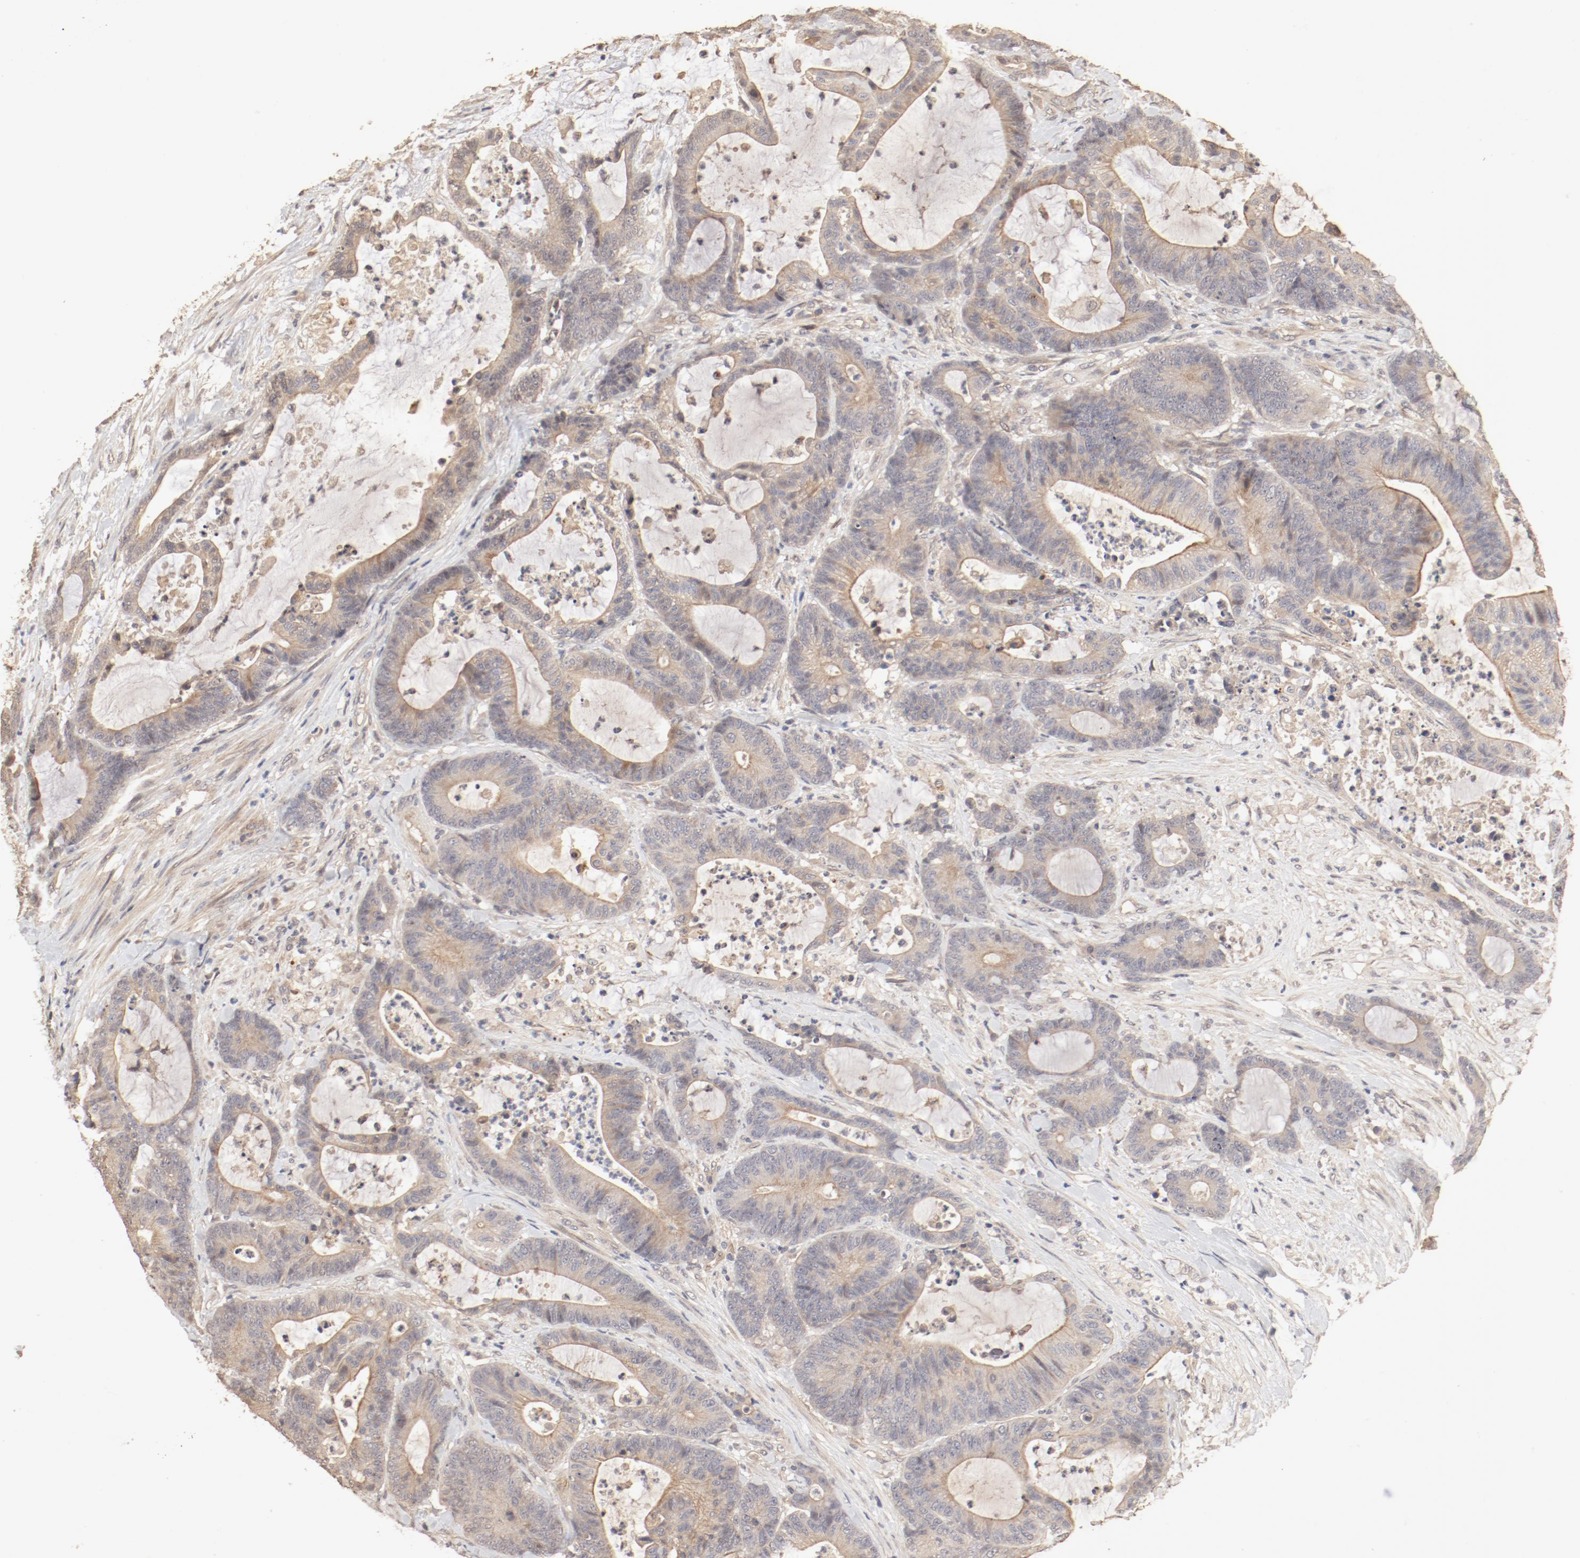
{"staining": {"intensity": "moderate", "quantity": ">75%", "location": "cytoplasmic/membranous"}, "tissue": "colorectal cancer", "cell_type": "Tumor cells", "image_type": "cancer", "snomed": [{"axis": "morphology", "description": "Adenocarcinoma, NOS"}, {"axis": "topography", "description": "Colon"}], "caption": "An image of human colorectal cancer (adenocarcinoma) stained for a protein displays moderate cytoplasmic/membranous brown staining in tumor cells.", "gene": "IL3RA", "patient": {"sex": "female", "age": 84}}